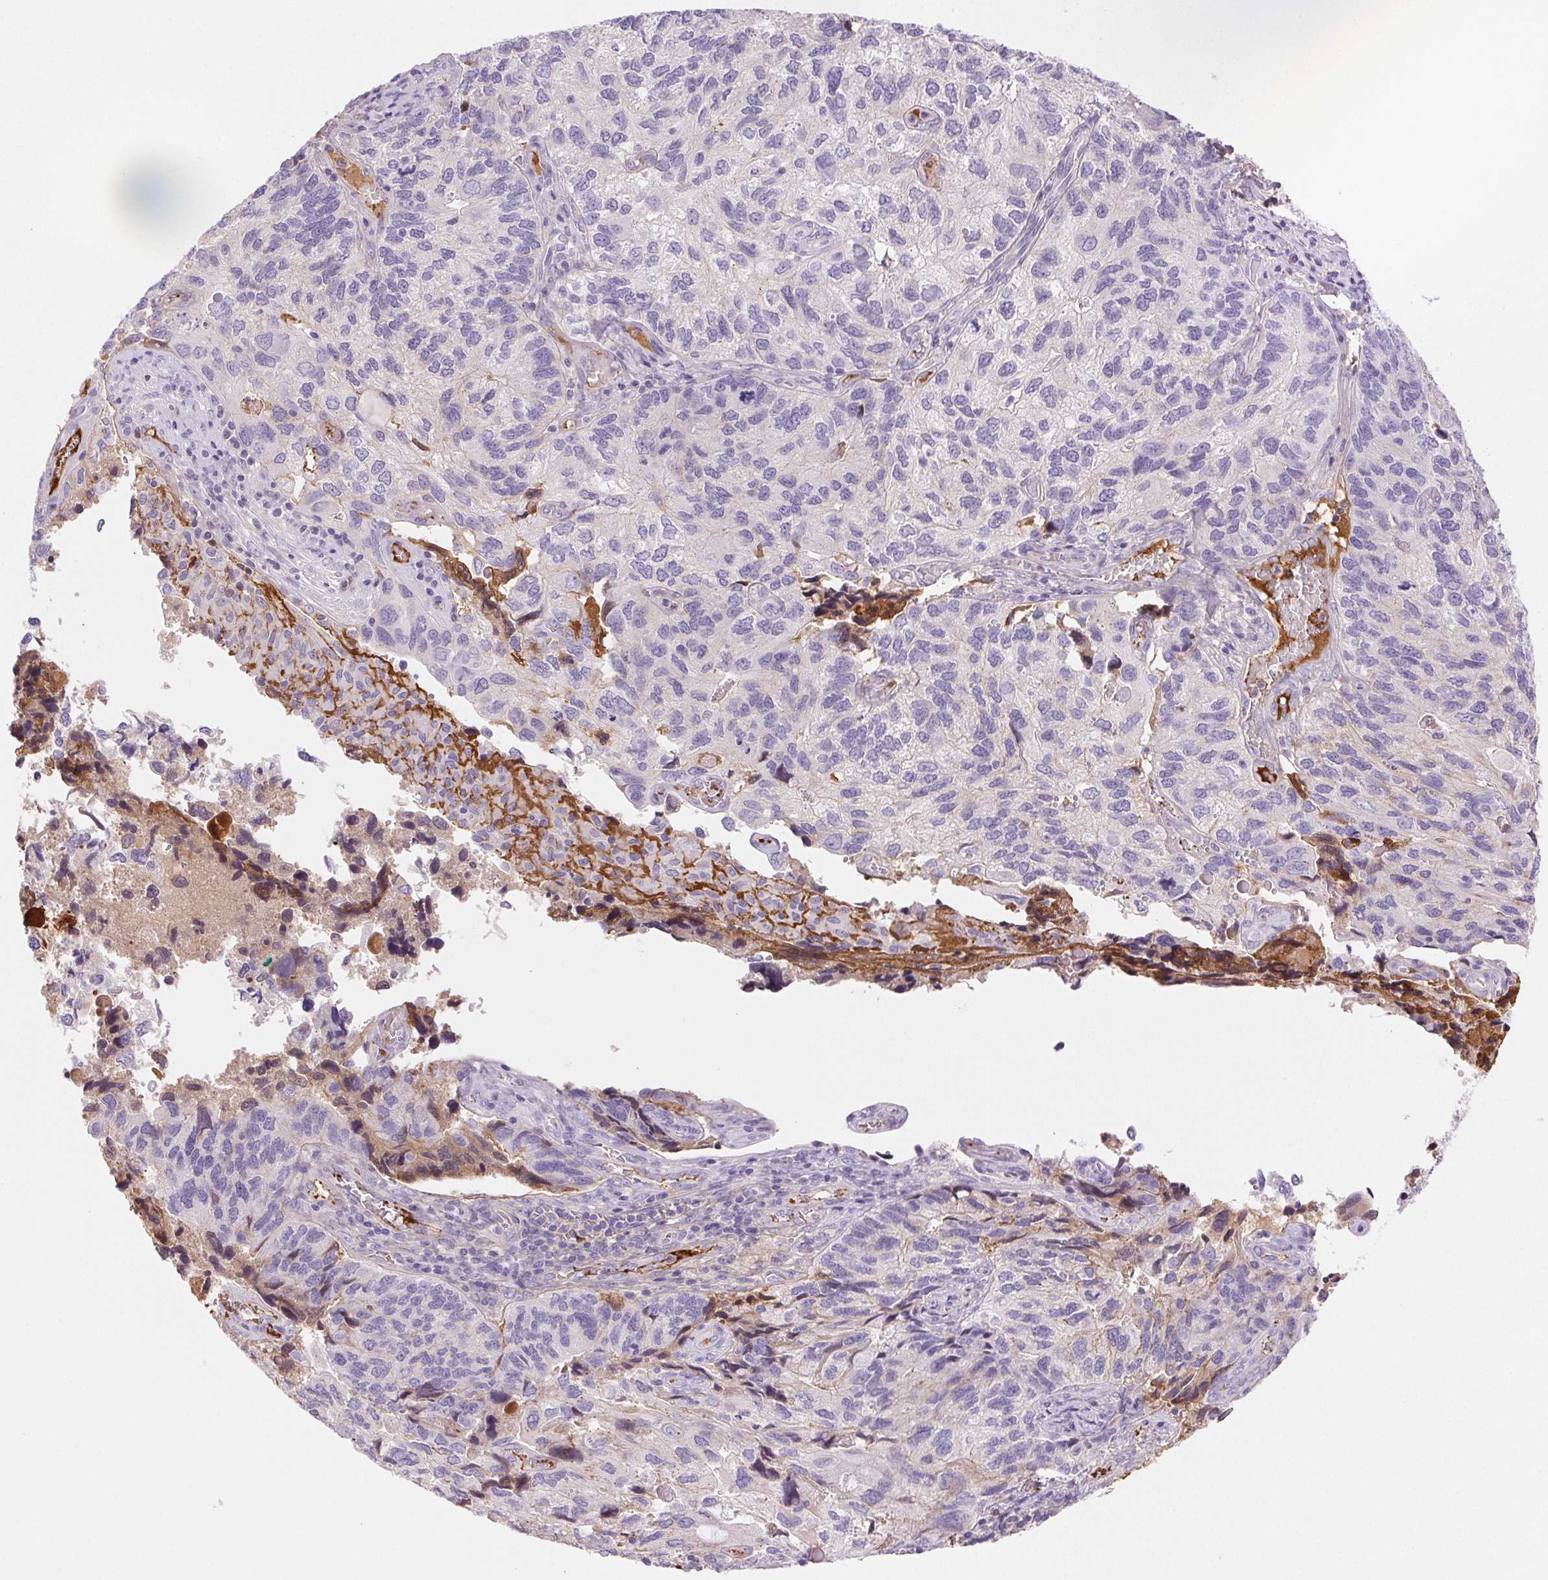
{"staining": {"intensity": "negative", "quantity": "none", "location": "none"}, "tissue": "endometrial cancer", "cell_type": "Tumor cells", "image_type": "cancer", "snomed": [{"axis": "morphology", "description": "Carcinoma, NOS"}, {"axis": "topography", "description": "Uterus"}], "caption": "Image shows no significant protein positivity in tumor cells of carcinoma (endometrial).", "gene": "FGA", "patient": {"sex": "female", "age": 76}}